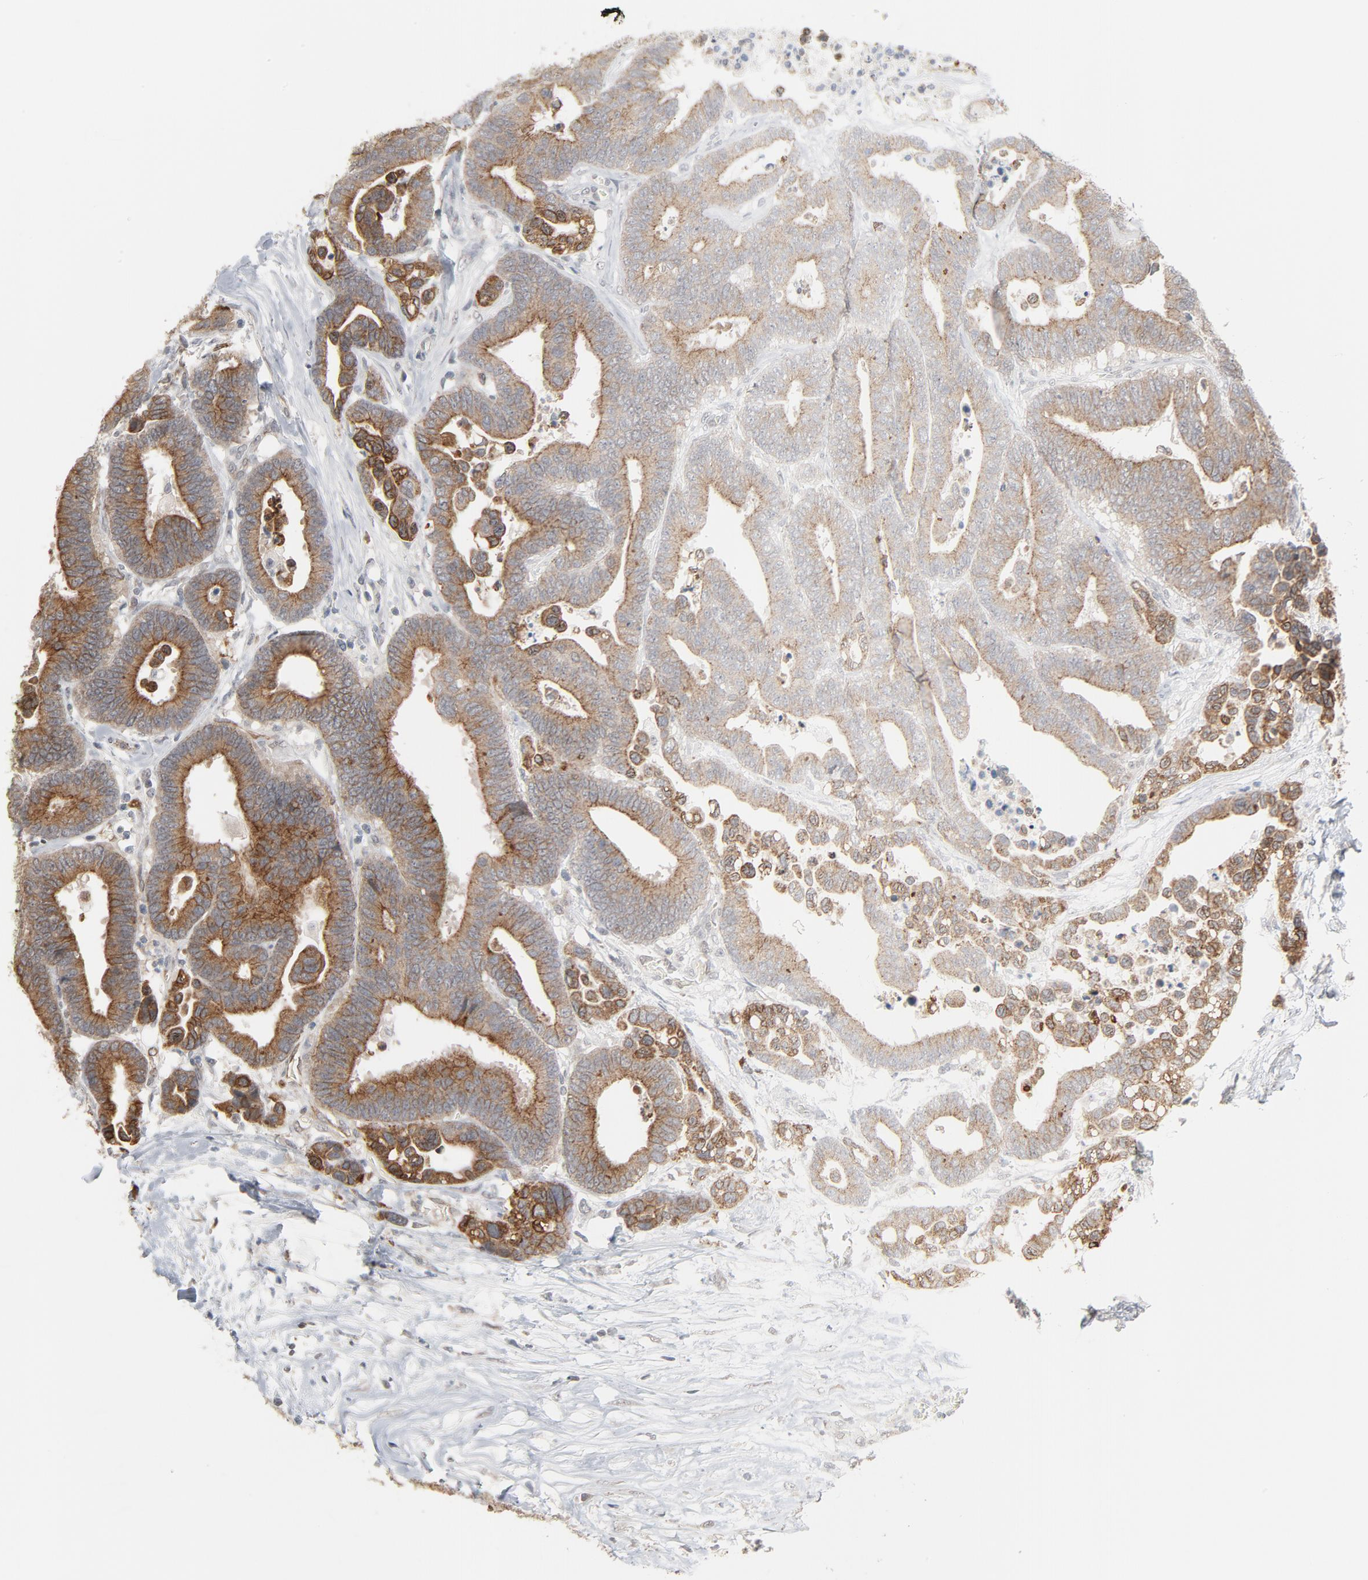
{"staining": {"intensity": "moderate", "quantity": ">75%", "location": "cytoplasmic/membranous"}, "tissue": "colorectal cancer", "cell_type": "Tumor cells", "image_type": "cancer", "snomed": [{"axis": "morphology", "description": "Adenocarcinoma, NOS"}, {"axis": "topography", "description": "Colon"}], "caption": "Brown immunohistochemical staining in colorectal adenocarcinoma shows moderate cytoplasmic/membranous positivity in about >75% of tumor cells.", "gene": "ITPR3", "patient": {"sex": "male", "age": 82}}